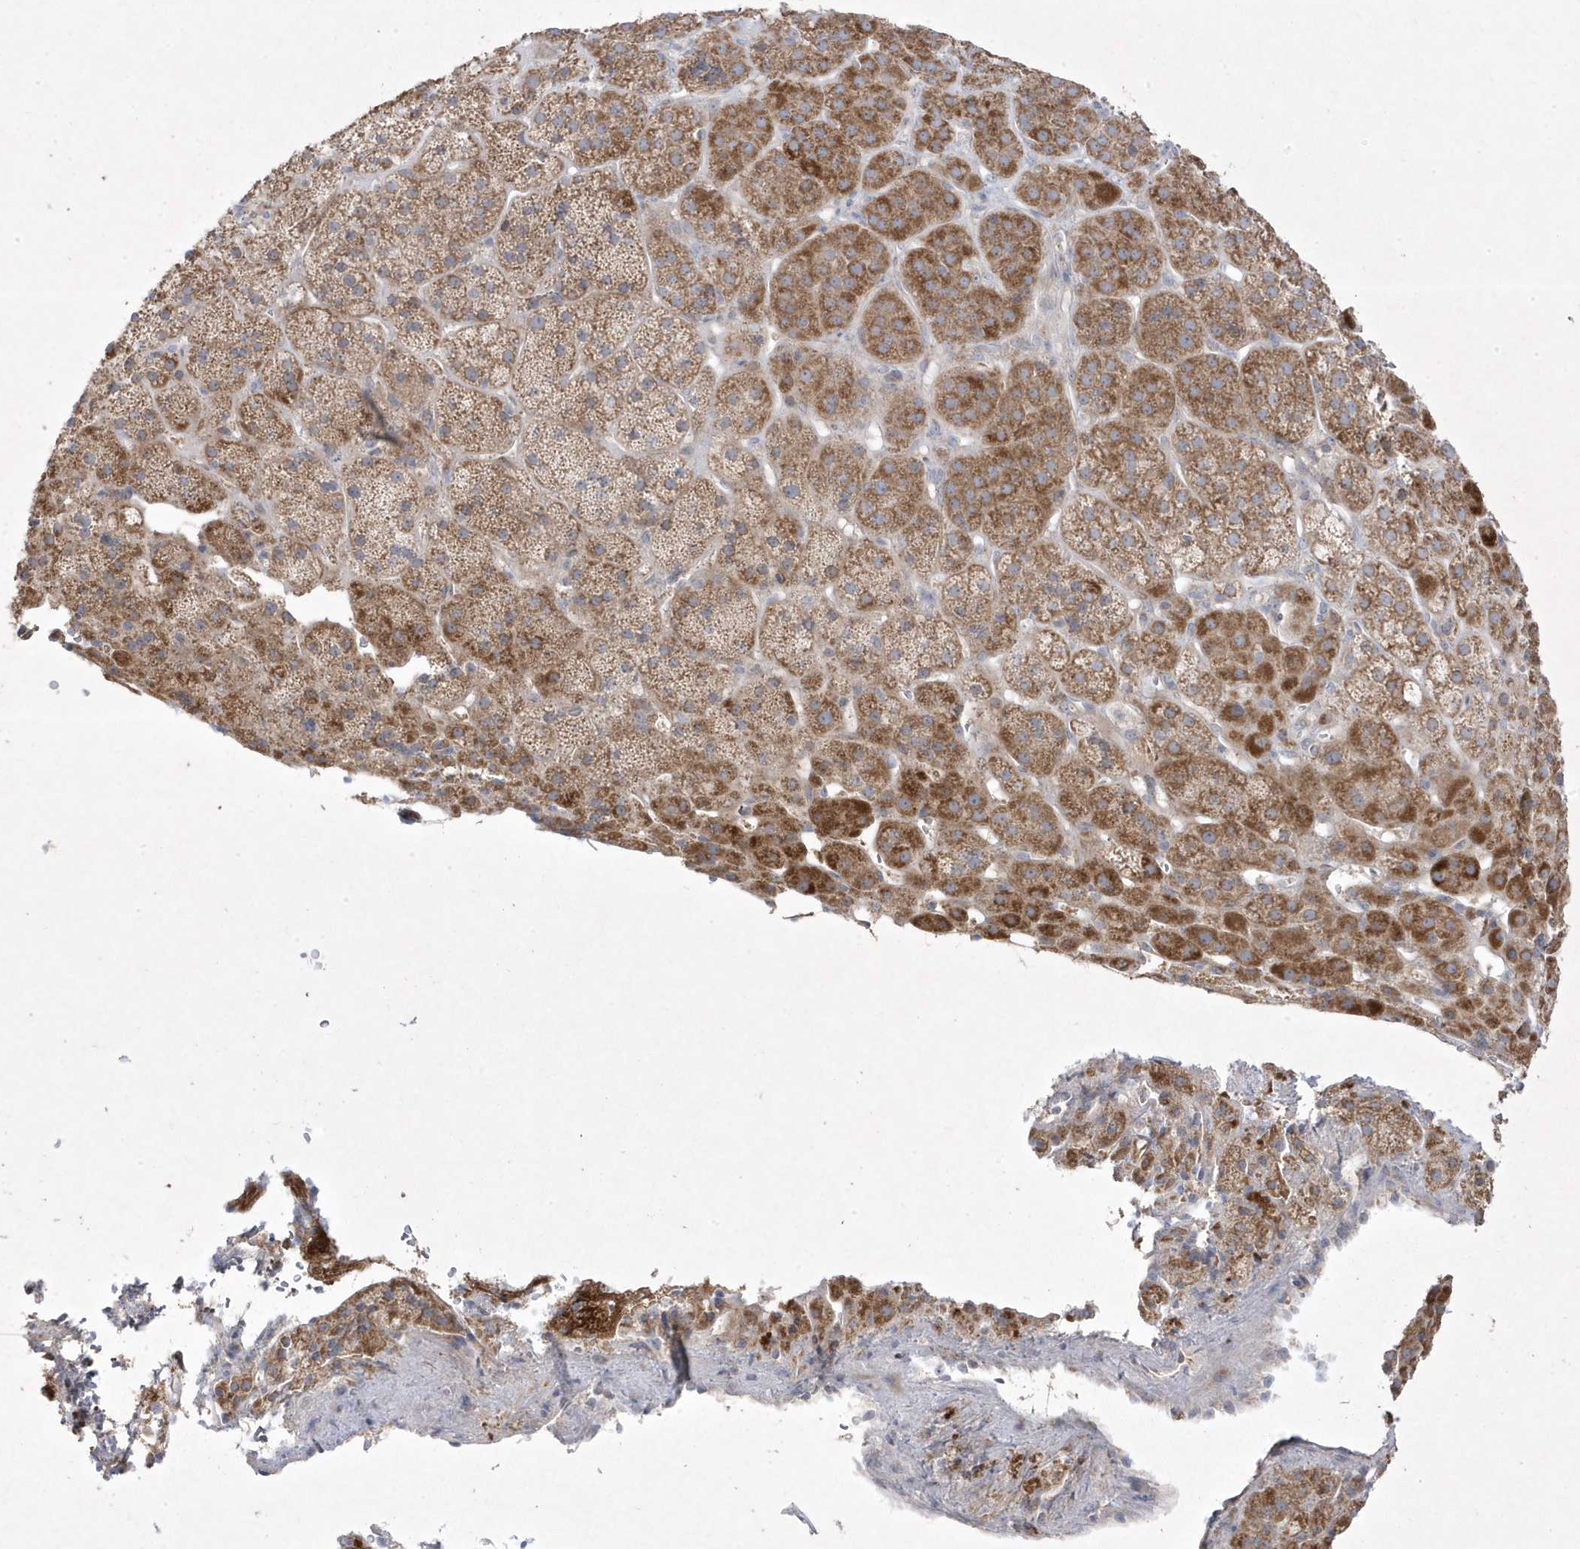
{"staining": {"intensity": "moderate", "quantity": "25%-75%", "location": "cytoplasmic/membranous"}, "tissue": "adrenal gland", "cell_type": "Glandular cells", "image_type": "normal", "snomed": [{"axis": "morphology", "description": "Normal tissue, NOS"}, {"axis": "topography", "description": "Adrenal gland"}], "caption": "Adrenal gland stained with a brown dye reveals moderate cytoplasmic/membranous positive positivity in about 25%-75% of glandular cells.", "gene": "ADAMTSL3", "patient": {"sex": "female", "age": 57}}